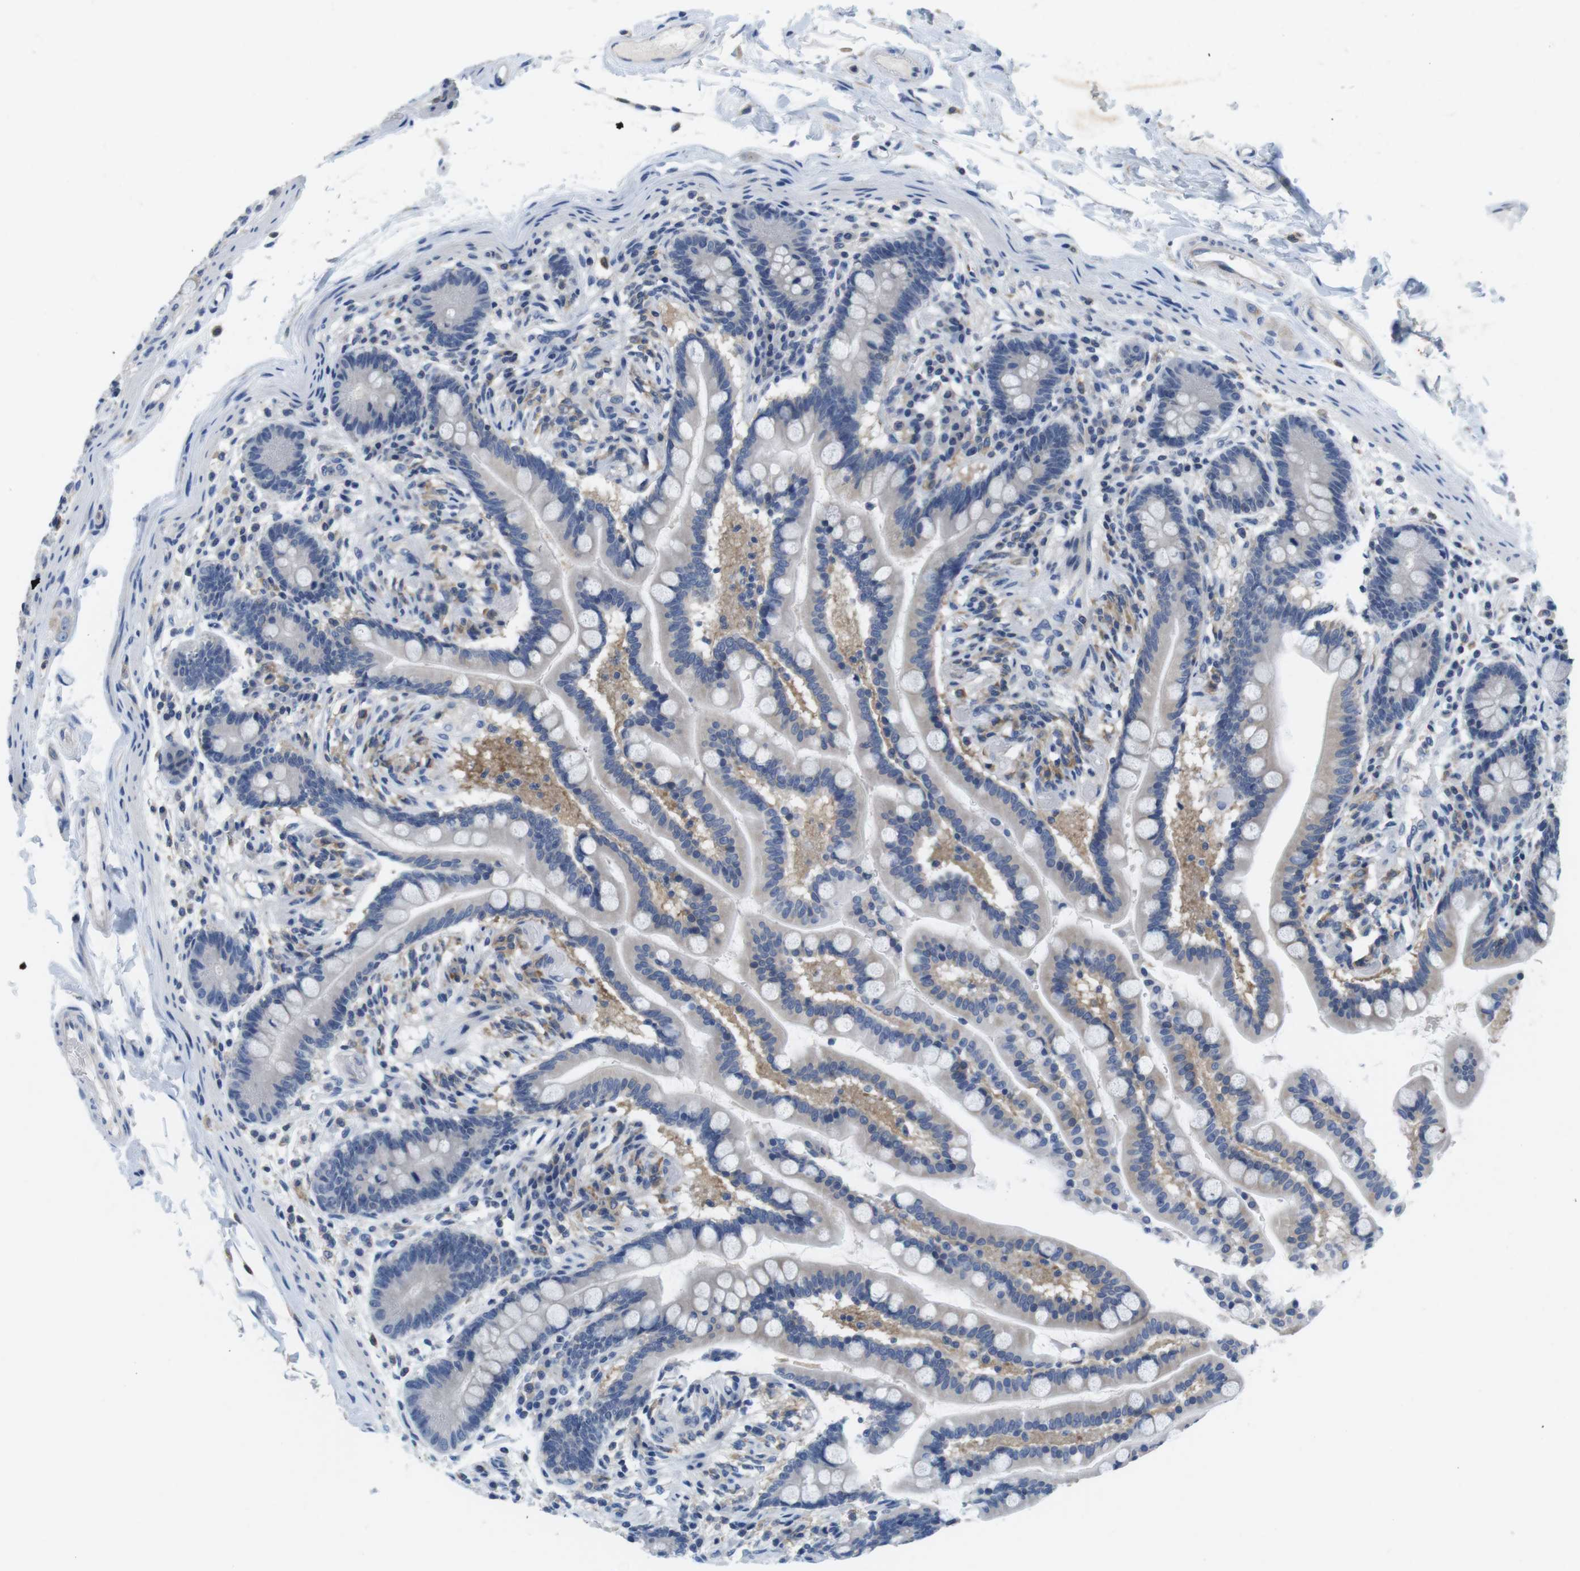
{"staining": {"intensity": "negative", "quantity": "none", "location": "none"}, "tissue": "colon", "cell_type": "Endothelial cells", "image_type": "normal", "snomed": [{"axis": "morphology", "description": "Normal tissue, NOS"}, {"axis": "topography", "description": "Colon"}], "caption": "IHC micrograph of normal human colon stained for a protein (brown), which exhibits no expression in endothelial cells. (IHC, brightfield microscopy, high magnification).", "gene": "CNGA2", "patient": {"sex": "male", "age": 73}}